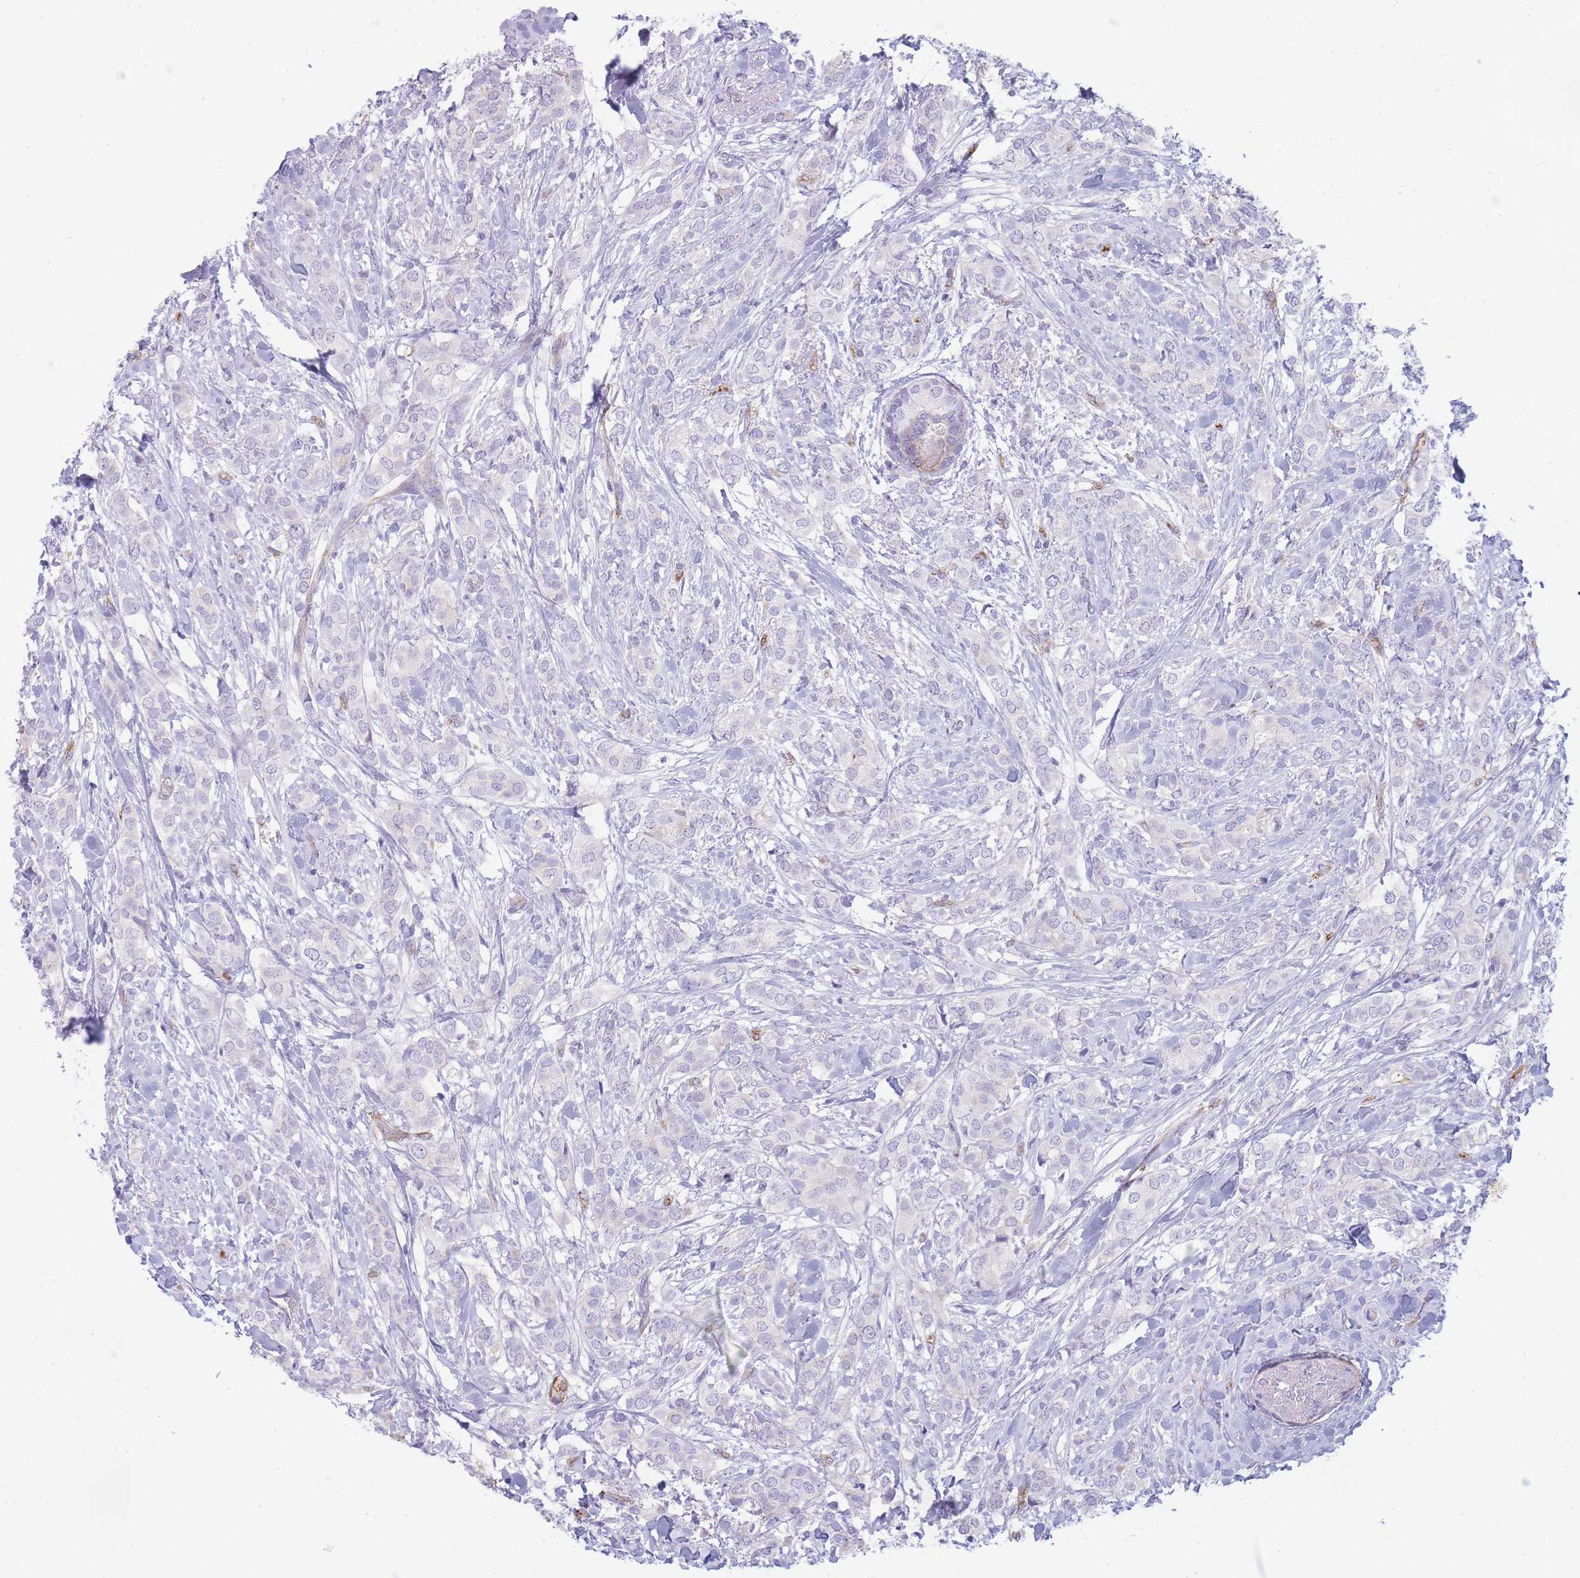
{"staining": {"intensity": "negative", "quantity": "none", "location": "none"}, "tissue": "breast cancer", "cell_type": "Tumor cells", "image_type": "cancer", "snomed": [{"axis": "morphology", "description": "Duct carcinoma"}, {"axis": "topography", "description": "Breast"}], "caption": "IHC photomicrograph of neoplastic tissue: breast cancer stained with DAB demonstrates no significant protein expression in tumor cells. Nuclei are stained in blue.", "gene": "UTP14A", "patient": {"sex": "female", "age": 73}}